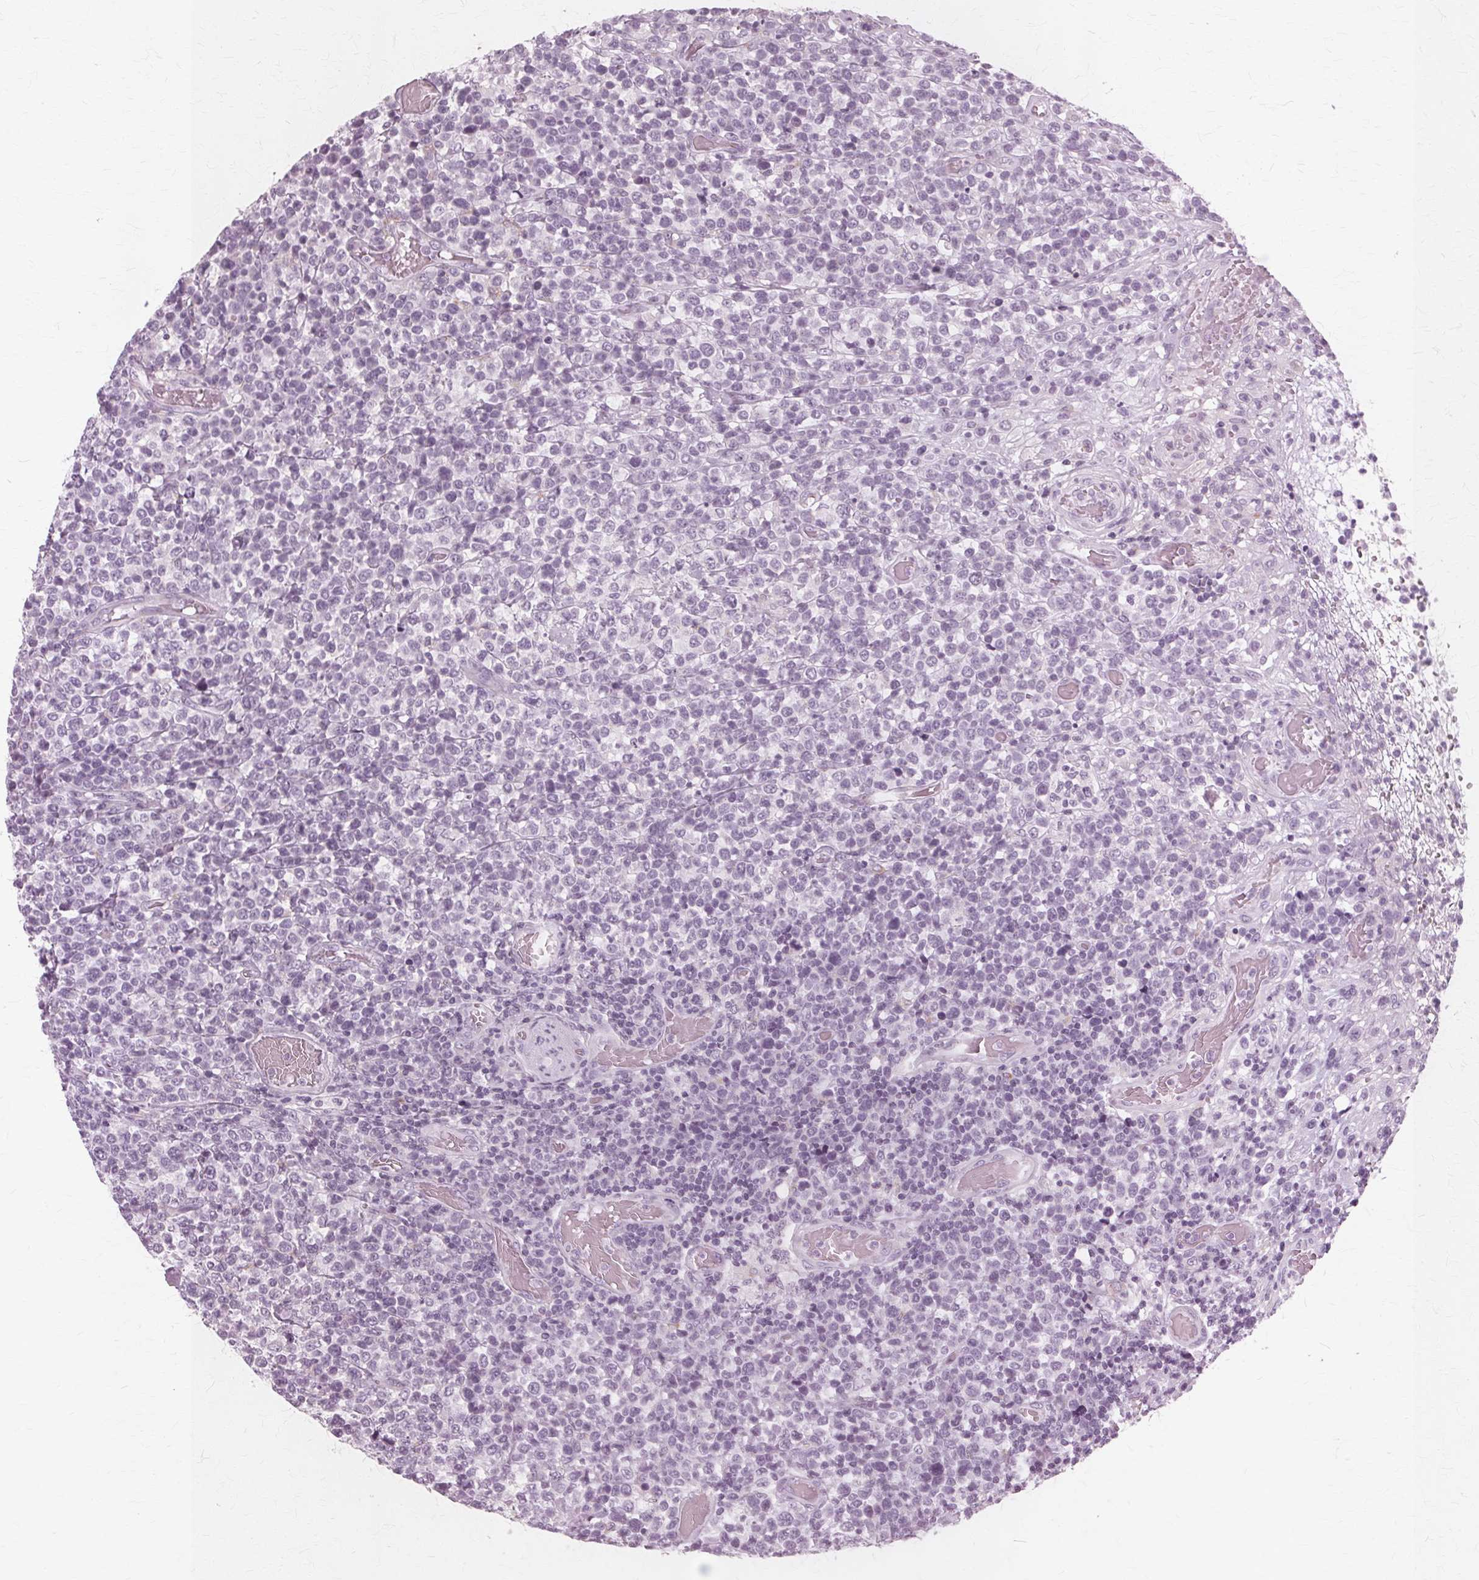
{"staining": {"intensity": "negative", "quantity": "none", "location": "none"}, "tissue": "lymphoma", "cell_type": "Tumor cells", "image_type": "cancer", "snomed": [{"axis": "morphology", "description": "Malignant lymphoma, non-Hodgkin's type, High grade"}, {"axis": "topography", "description": "Soft tissue"}], "caption": "Tumor cells show no significant positivity in lymphoma.", "gene": "DNASE2", "patient": {"sex": "female", "age": 56}}